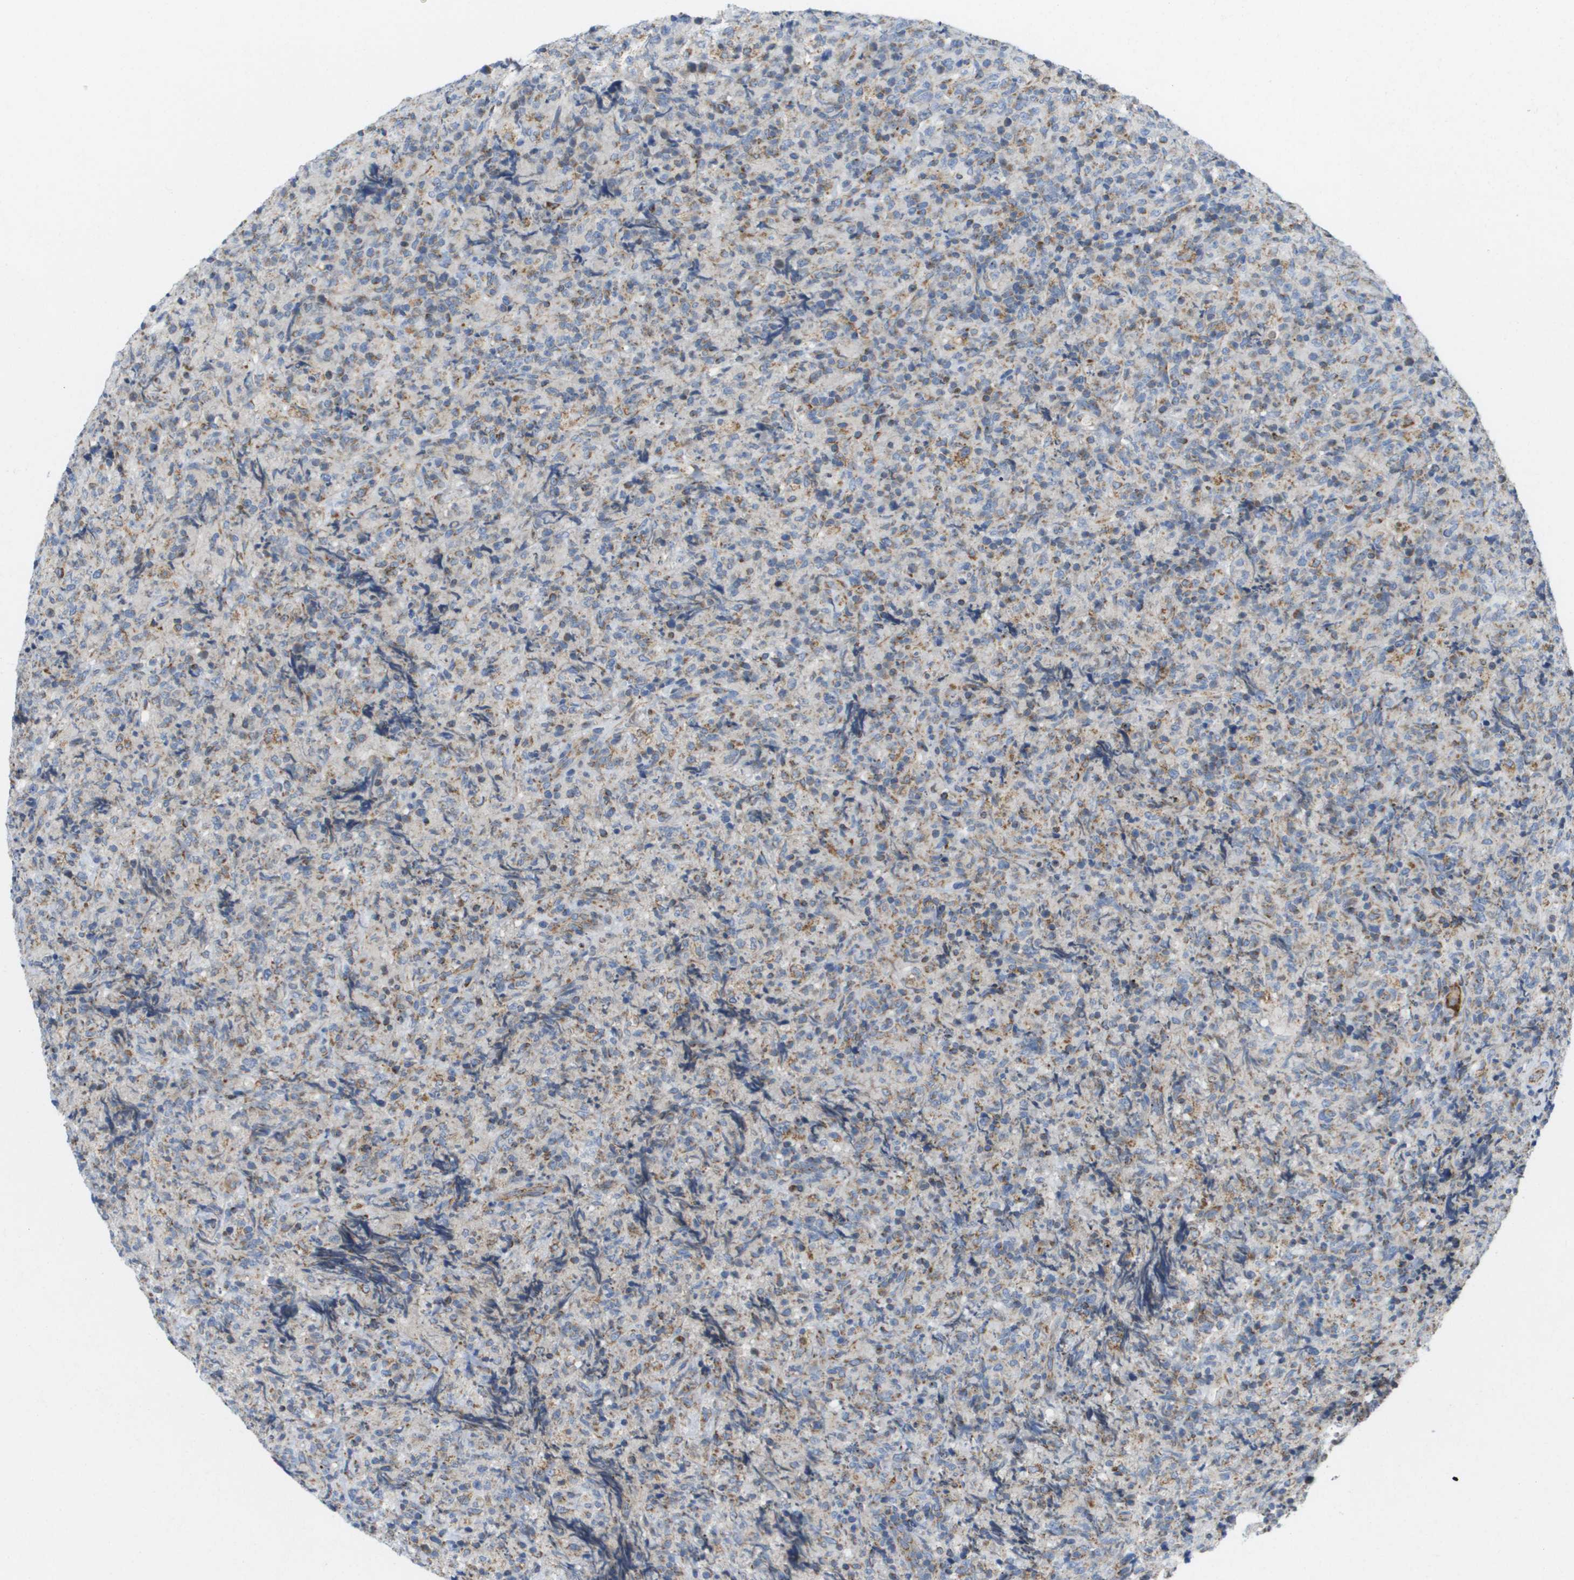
{"staining": {"intensity": "weak", "quantity": "<25%", "location": "cytoplasmic/membranous"}, "tissue": "lymphoma", "cell_type": "Tumor cells", "image_type": "cancer", "snomed": [{"axis": "morphology", "description": "Malignant lymphoma, non-Hodgkin's type, High grade"}, {"axis": "topography", "description": "Tonsil"}], "caption": "Immunohistochemical staining of human lymphoma demonstrates no significant positivity in tumor cells.", "gene": "FIS1", "patient": {"sex": "female", "age": 36}}